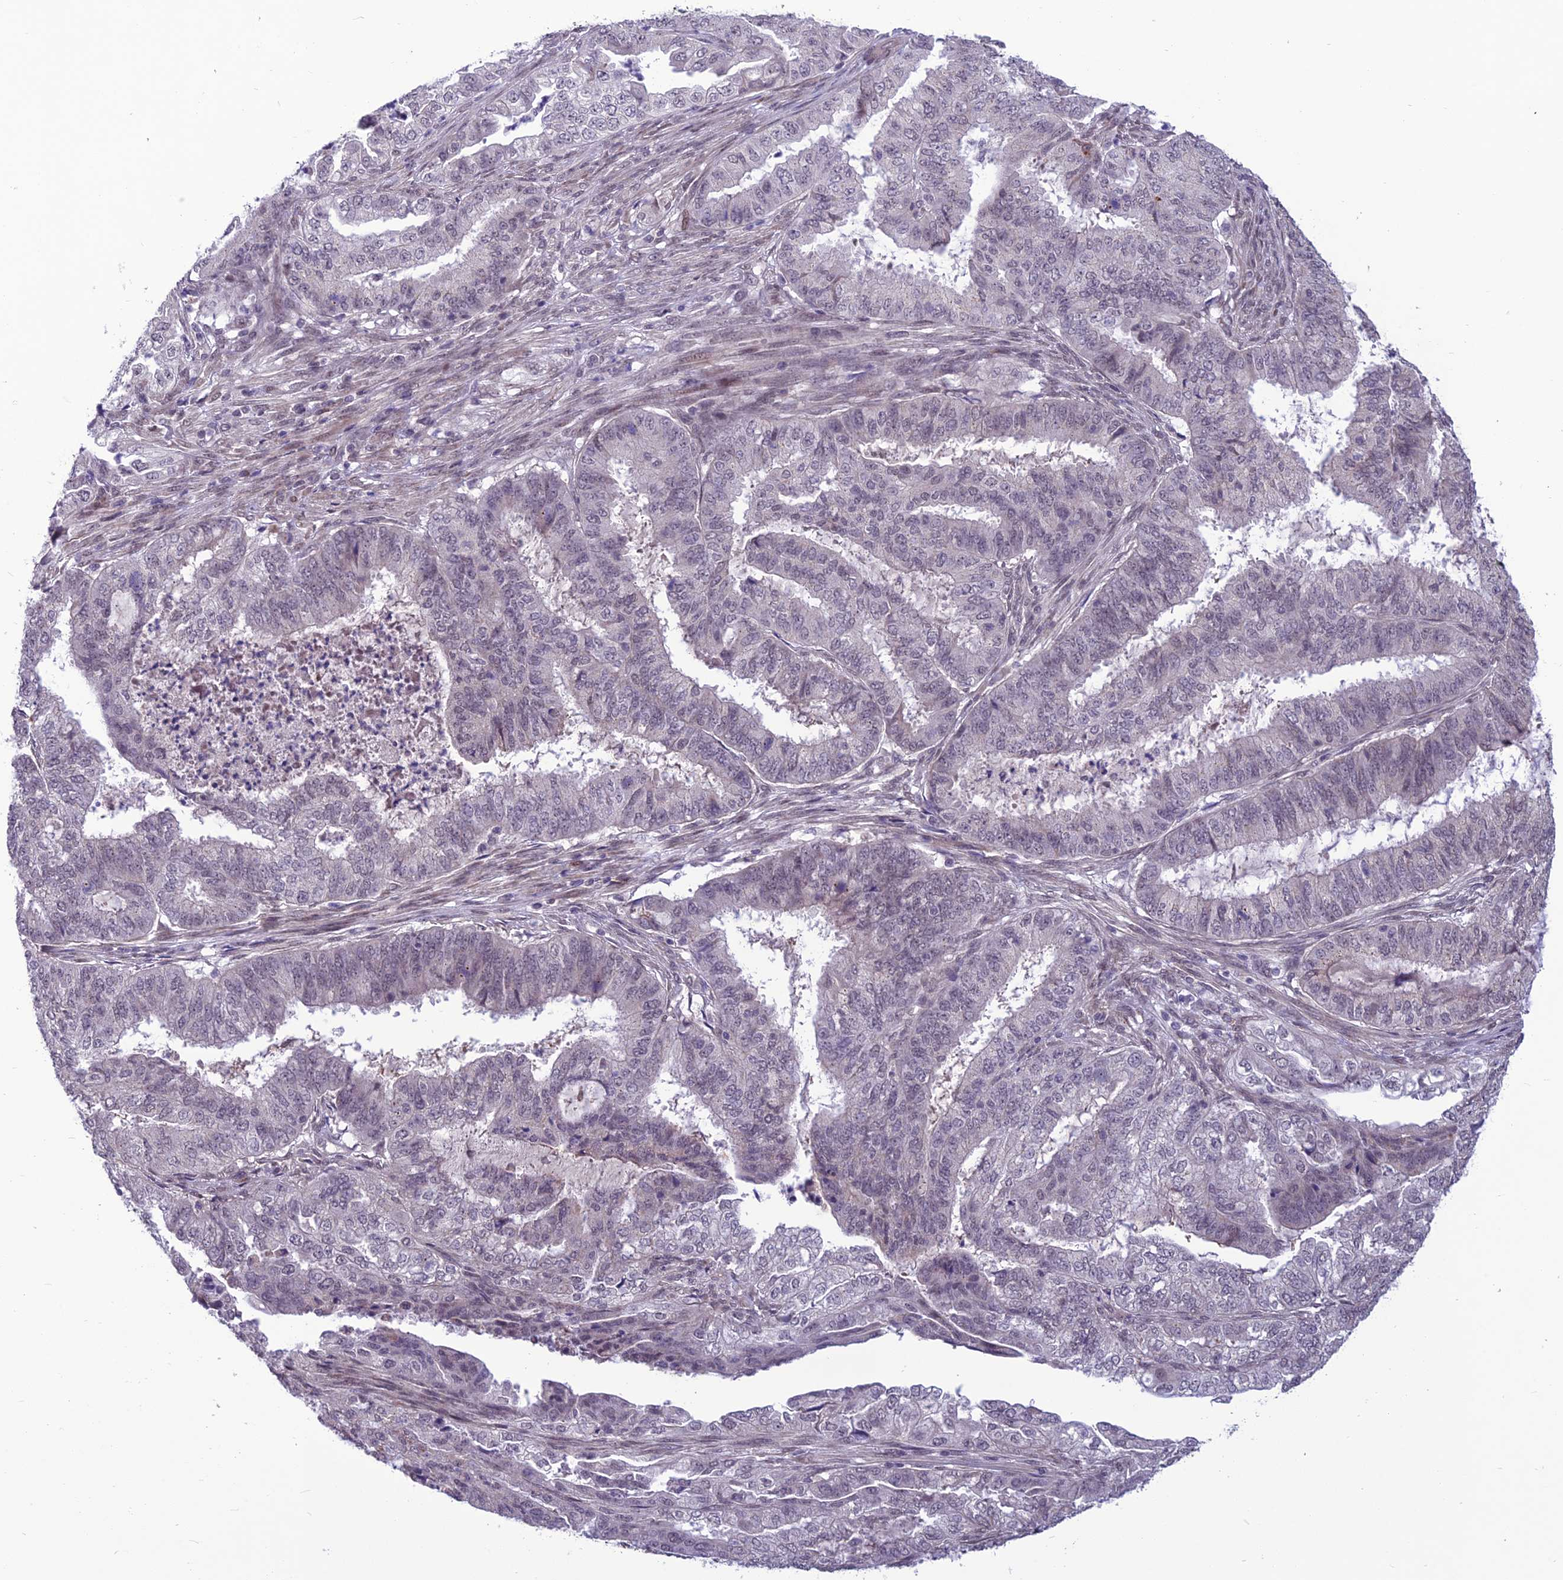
{"staining": {"intensity": "negative", "quantity": "none", "location": "none"}, "tissue": "endometrial cancer", "cell_type": "Tumor cells", "image_type": "cancer", "snomed": [{"axis": "morphology", "description": "Adenocarcinoma, NOS"}, {"axis": "topography", "description": "Endometrium"}], "caption": "Tumor cells are negative for brown protein staining in endometrial cancer.", "gene": "FBRS", "patient": {"sex": "female", "age": 51}}